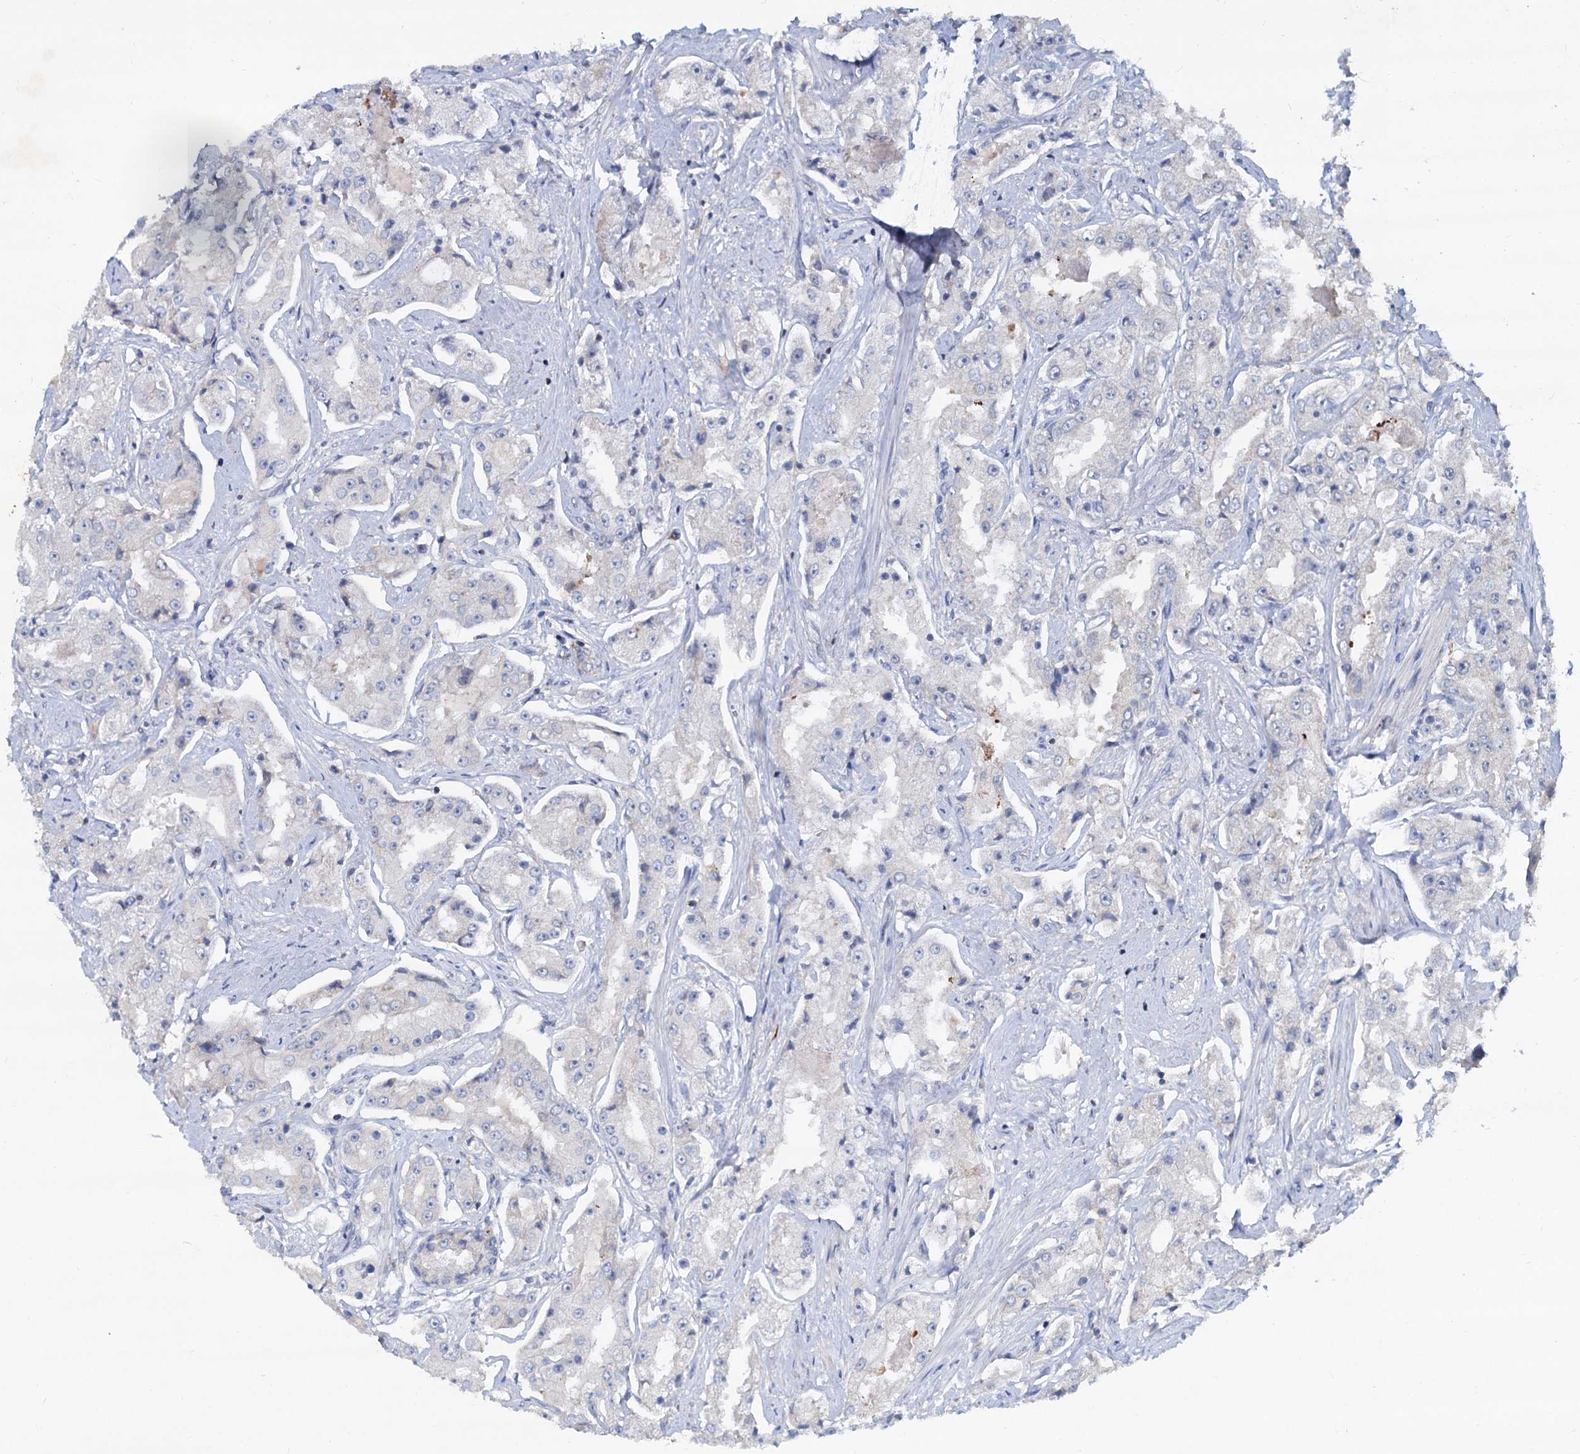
{"staining": {"intensity": "weak", "quantity": "<25%", "location": "cytoplasmic/membranous"}, "tissue": "prostate cancer", "cell_type": "Tumor cells", "image_type": "cancer", "snomed": [{"axis": "morphology", "description": "Adenocarcinoma, High grade"}, {"axis": "topography", "description": "Prostate"}], "caption": "This is an IHC histopathology image of human prostate cancer (adenocarcinoma (high-grade)). There is no expression in tumor cells.", "gene": "LRCH4", "patient": {"sex": "male", "age": 73}}